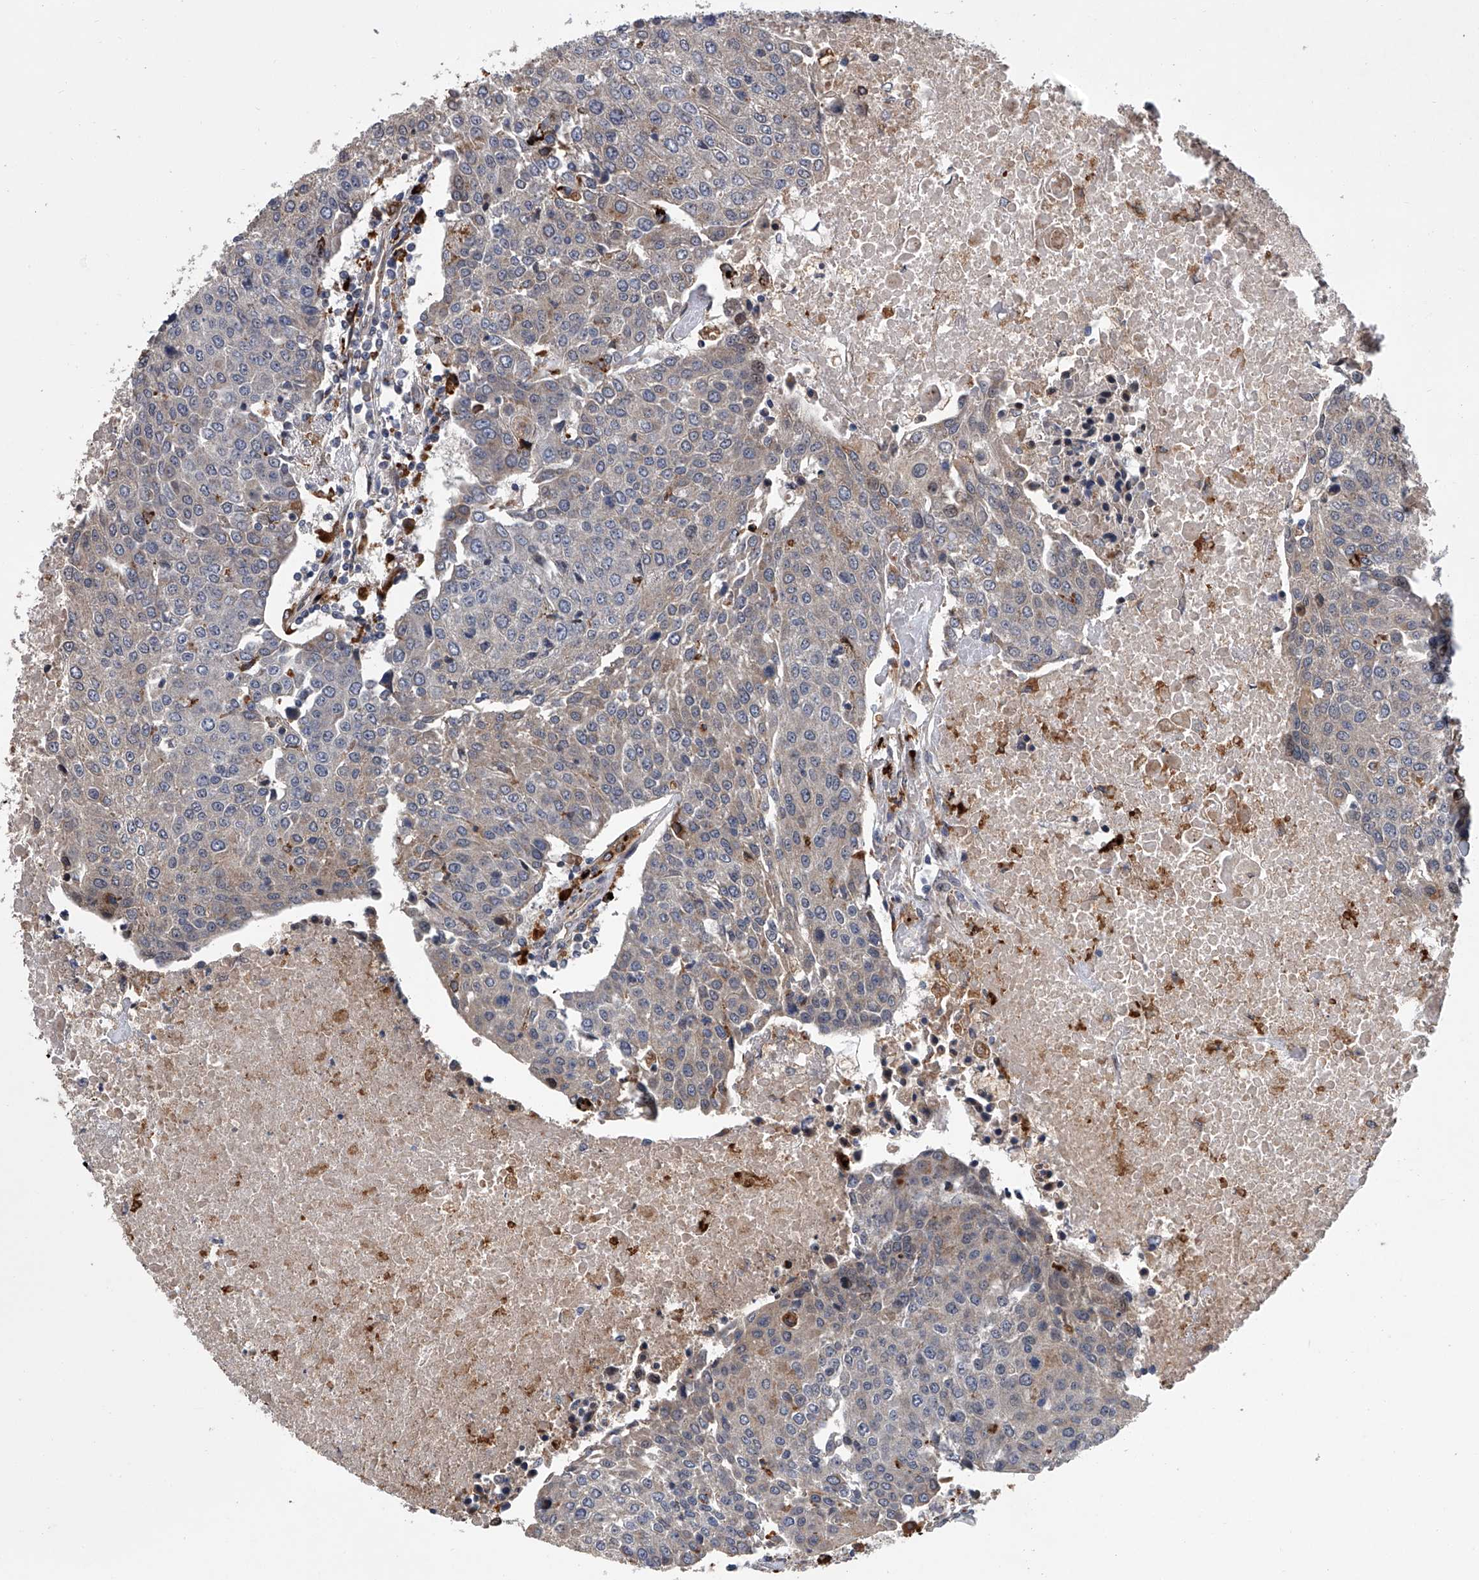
{"staining": {"intensity": "weak", "quantity": "<25%", "location": "cytoplasmic/membranous"}, "tissue": "urothelial cancer", "cell_type": "Tumor cells", "image_type": "cancer", "snomed": [{"axis": "morphology", "description": "Urothelial carcinoma, High grade"}, {"axis": "topography", "description": "Urinary bladder"}], "caption": "Micrograph shows no significant protein expression in tumor cells of urothelial carcinoma (high-grade).", "gene": "TRIM8", "patient": {"sex": "female", "age": 85}}